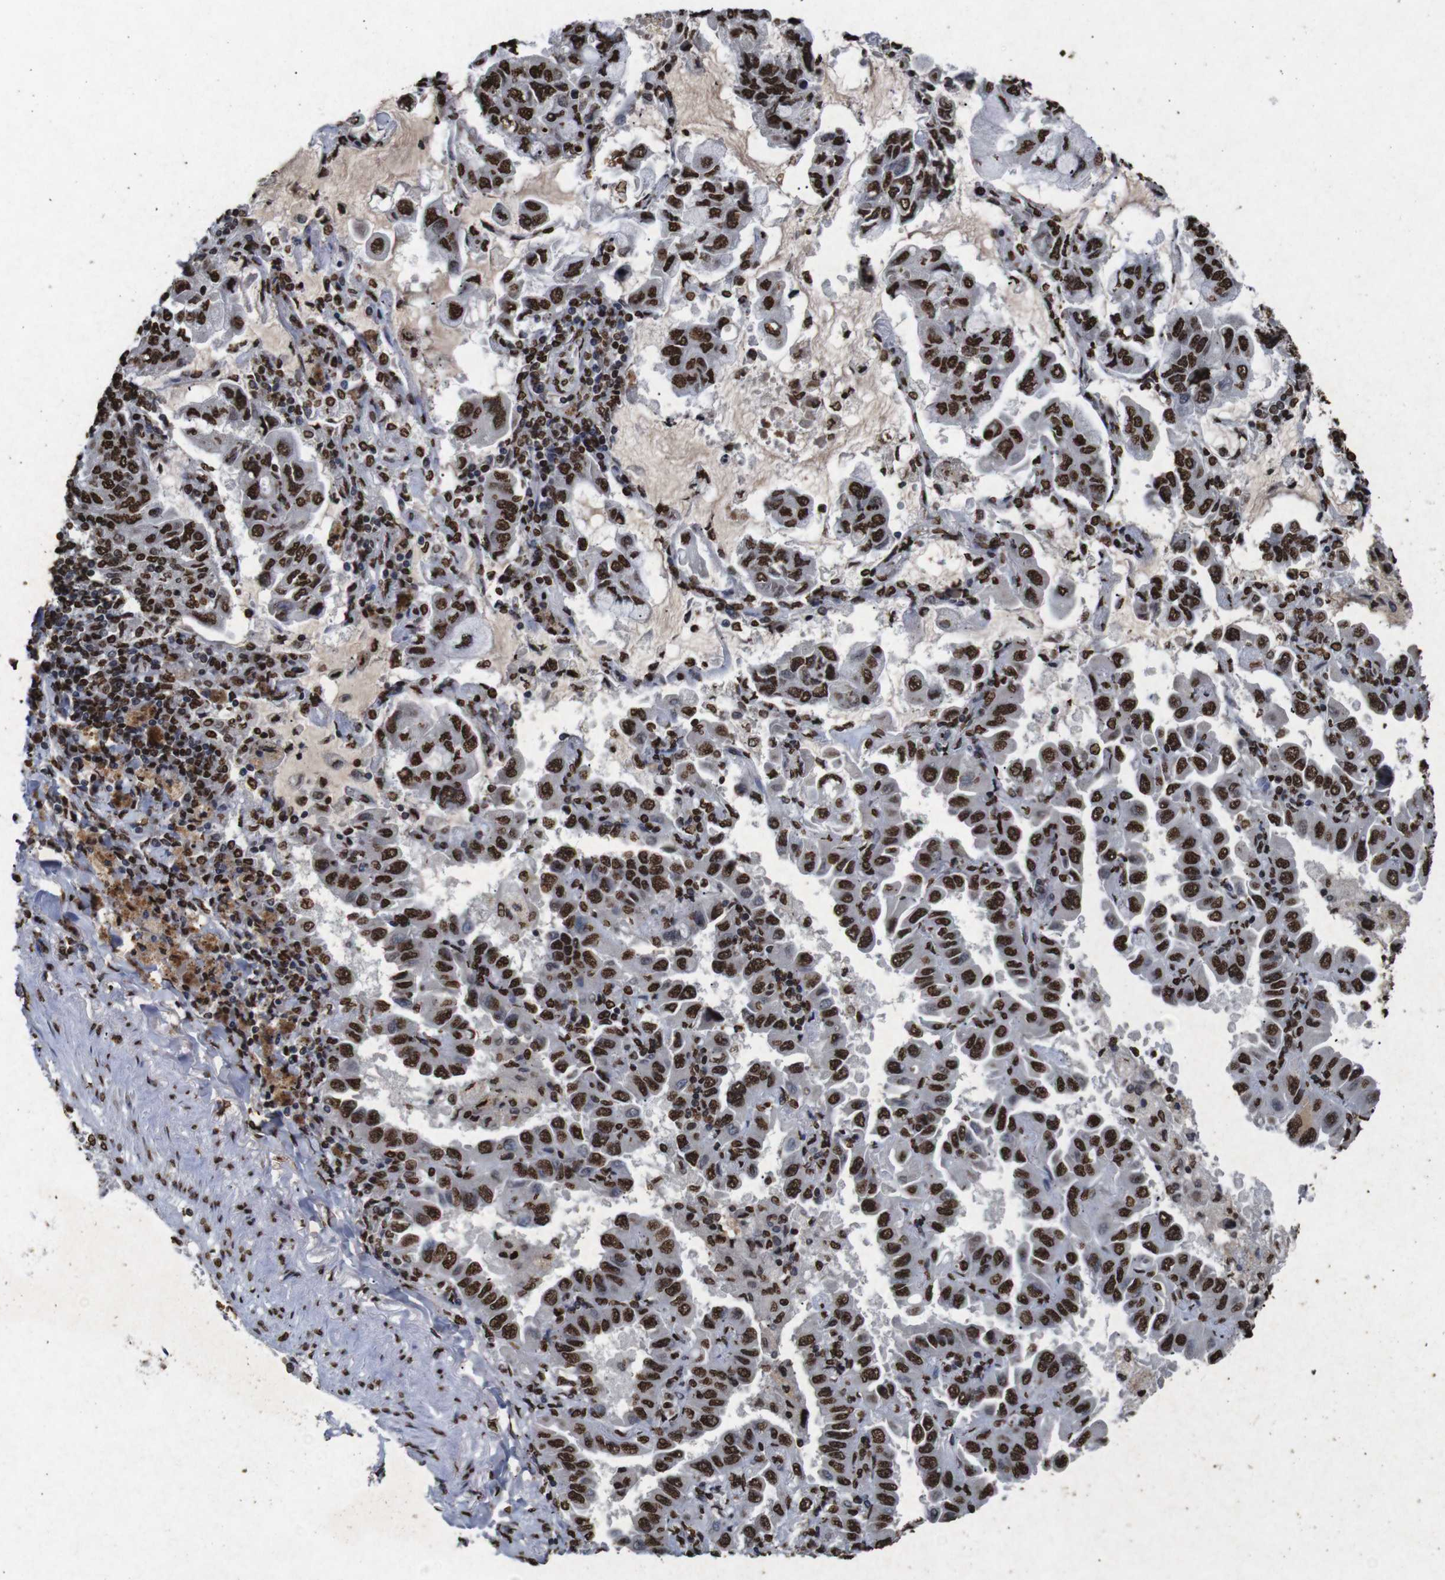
{"staining": {"intensity": "strong", "quantity": ">75%", "location": "nuclear"}, "tissue": "lung cancer", "cell_type": "Tumor cells", "image_type": "cancer", "snomed": [{"axis": "morphology", "description": "Adenocarcinoma, NOS"}, {"axis": "topography", "description": "Lung"}], "caption": "Strong nuclear expression is seen in approximately >75% of tumor cells in lung adenocarcinoma. (DAB (3,3'-diaminobenzidine) IHC with brightfield microscopy, high magnification).", "gene": "MDM2", "patient": {"sex": "male", "age": 64}}